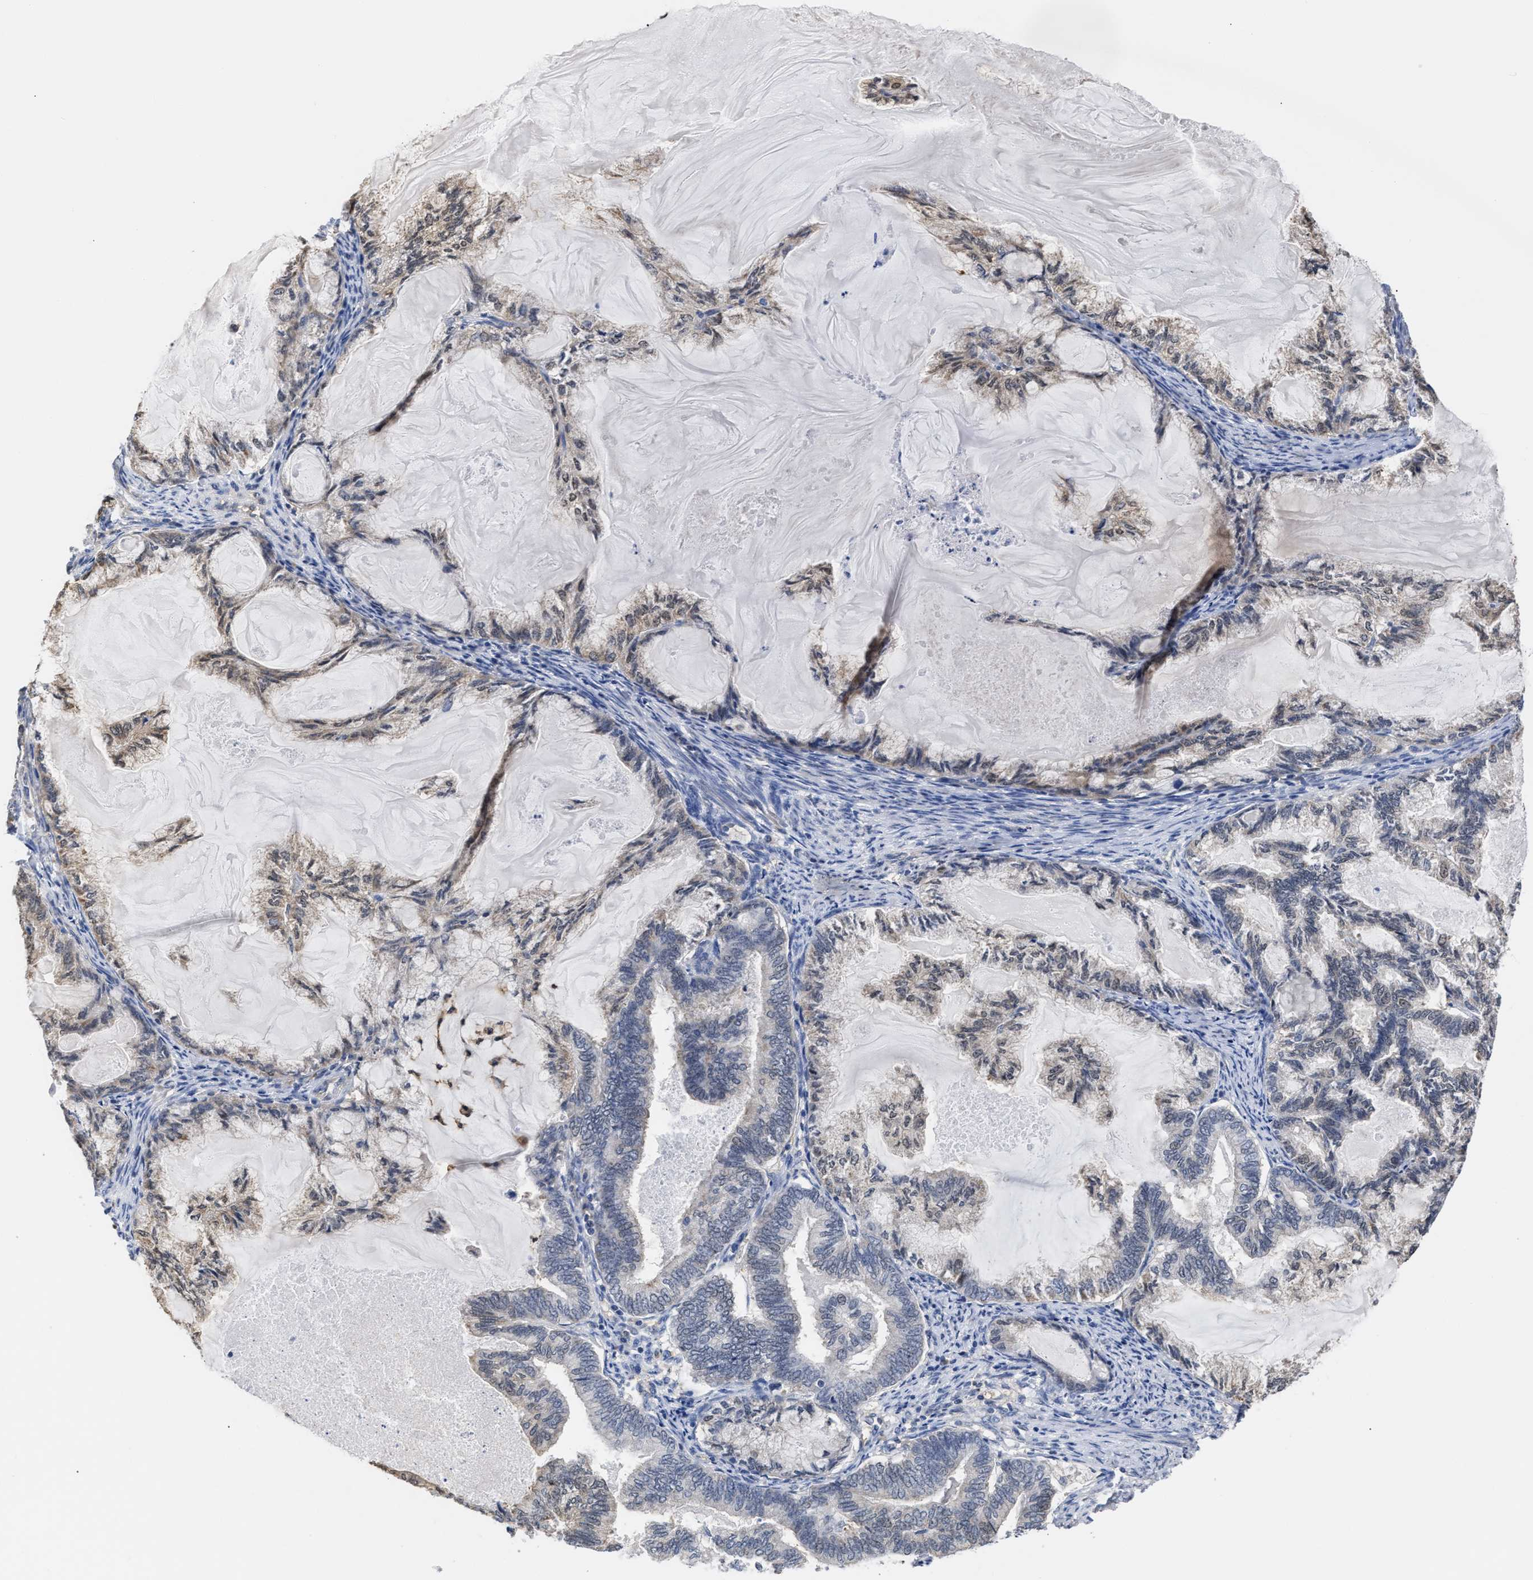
{"staining": {"intensity": "negative", "quantity": "none", "location": "none"}, "tissue": "endometrial cancer", "cell_type": "Tumor cells", "image_type": "cancer", "snomed": [{"axis": "morphology", "description": "Adenocarcinoma, NOS"}, {"axis": "topography", "description": "Endometrium"}], "caption": "Tumor cells are negative for brown protein staining in endometrial cancer (adenocarcinoma).", "gene": "KLHDC1", "patient": {"sex": "female", "age": 86}}